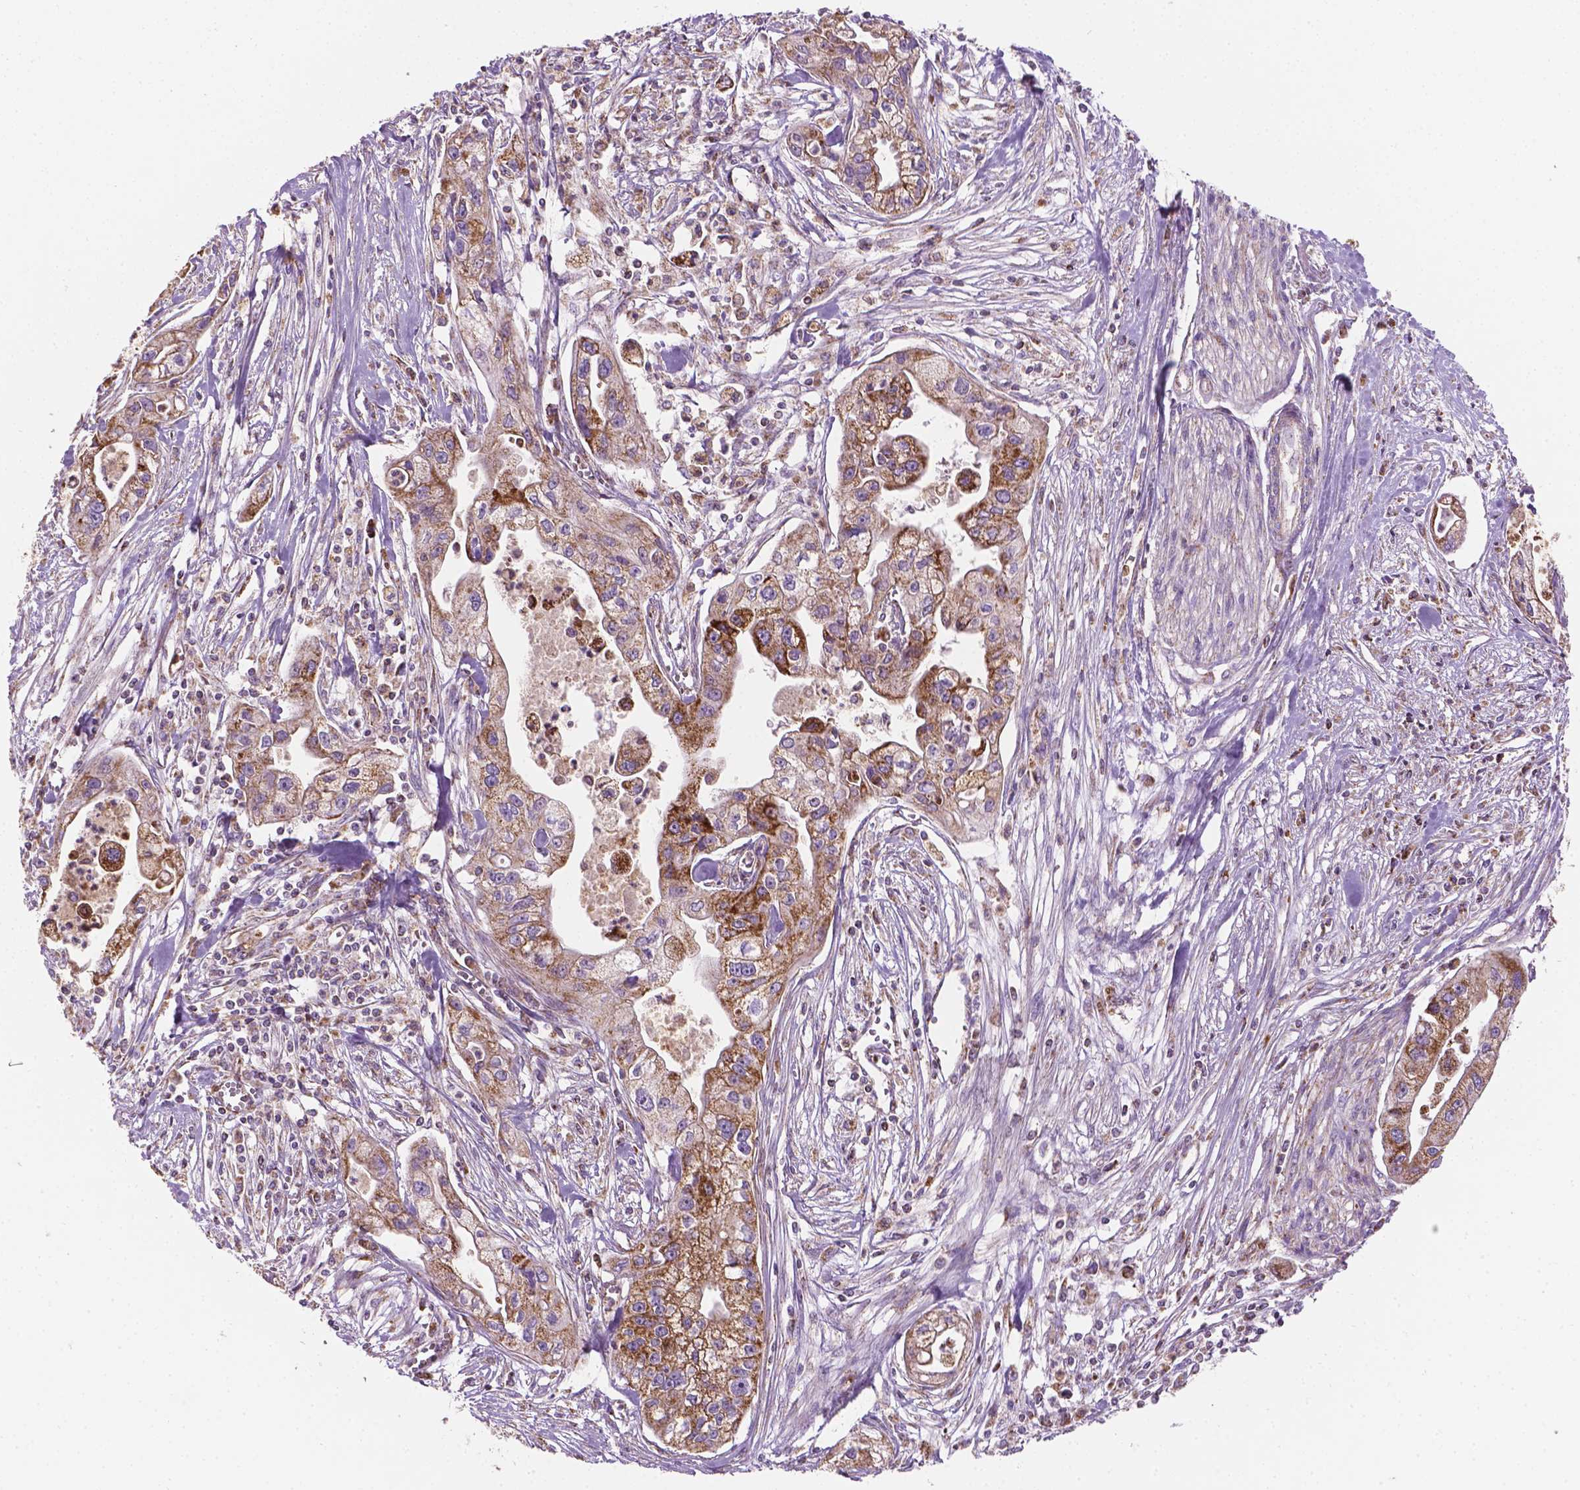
{"staining": {"intensity": "moderate", "quantity": ">75%", "location": "cytoplasmic/membranous"}, "tissue": "pancreatic cancer", "cell_type": "Tumor cells", "image_type": "cancer", "snomed": [{"axis": "morphology", "description": "Adenocarcinoma, NOS"}, {"axis": "topography", "description": "Pancreas"}], "caption": "IHC of human adenocarcinoma (pancreatic) exhibits medium levels of moderate cytoplasmic/membranous staining in approximately >75% of tumor cells.", "gene": "PIBF1", "patient": {"sex": "male", "age": 70}}